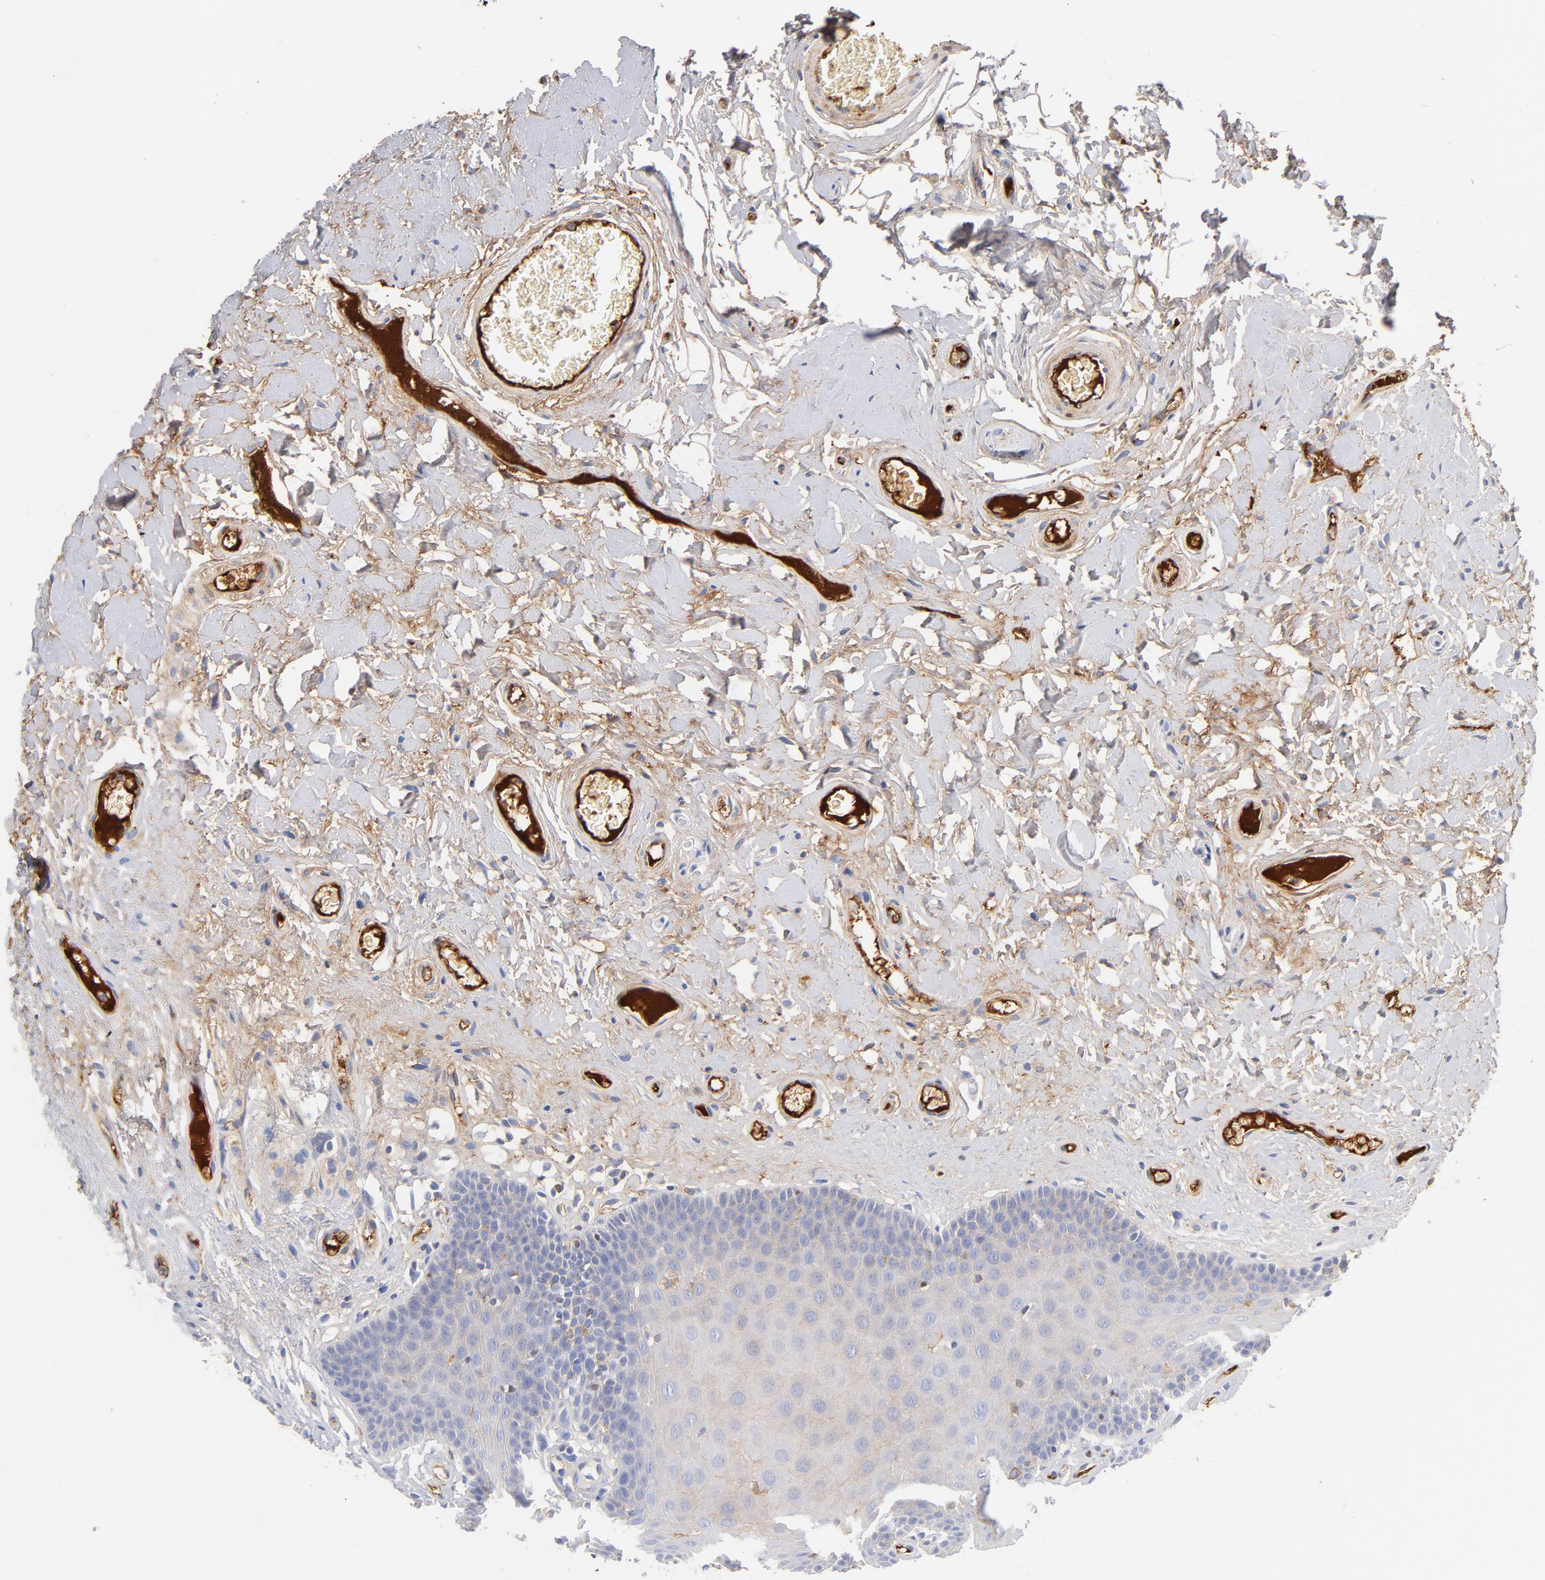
{"staining": {"intensity": "moderate", "quantity": "<25%", "location": "cytoplasmic/membranous"}, "tissue": "oral mucosa", "cell_type": "Squamous epithelial cells", "image_type": "normal", "snomed": [{"axis": "morphology", "description": "Normal tissue, NOS"}, {"axis": "morphology", "description": "Squamous cell carcinoma, NOS"}, {"axis": "topography", "description": "Skeletal muscle"}, {"axis": "topography", "description": "Oral tissue"}, {"axis": "topography", "description": "Head-Neck"}], "caption": "Human oral mucosa stained with a brown dye reveals moderate cytoplasmic/membranous positive expression in approximately <25% of squamous epithelial cells.", "gene": "C3", "patient": {"sex": "male", "age": 71}}